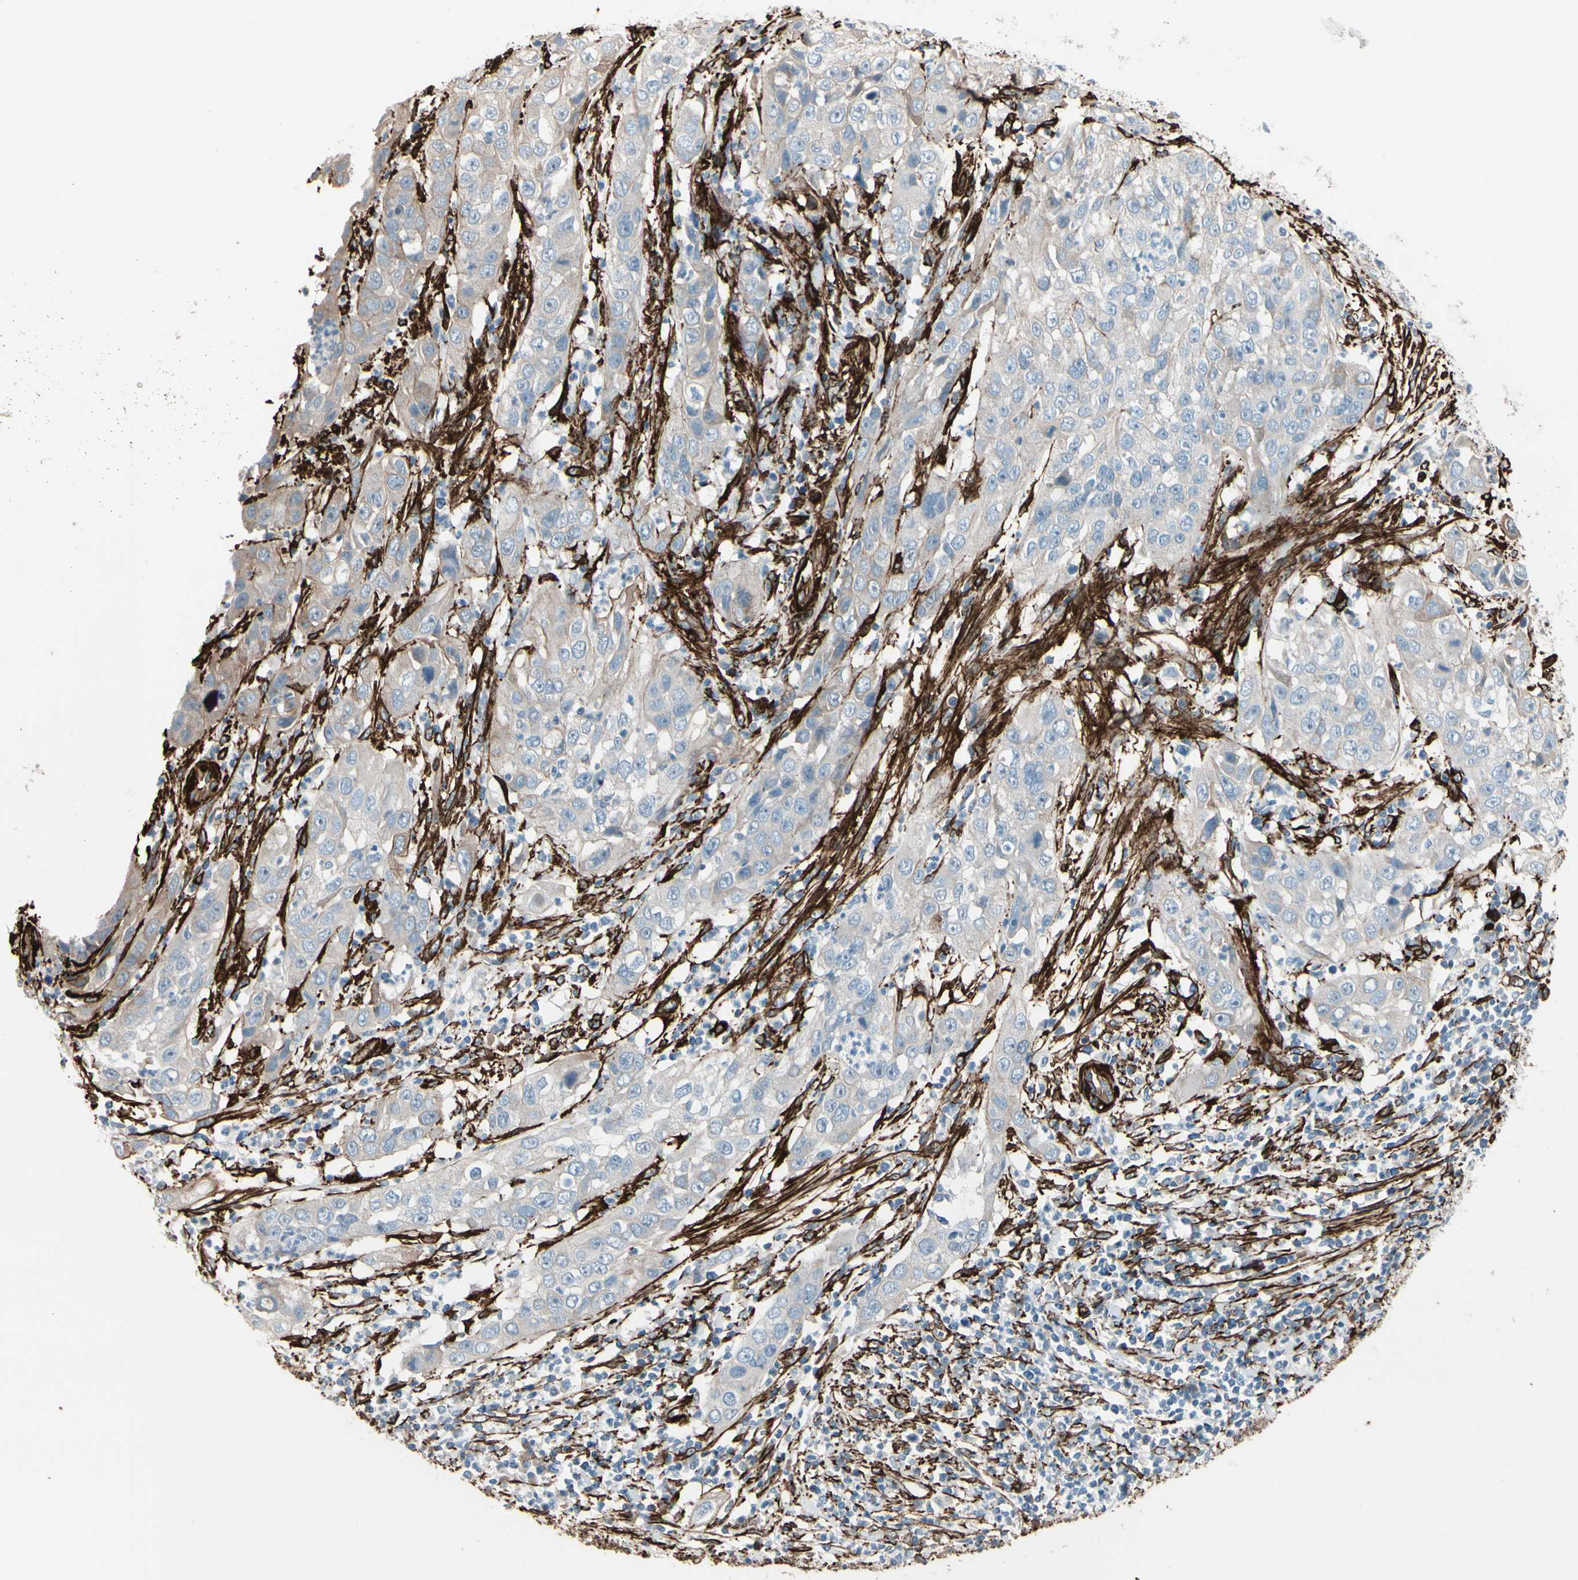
{"staining": {"intensity": "weak", "quantity": "25%-75%", "location": "cytoplasmic/membranous"}, "tissue": "cervical cancer", "cell_type": "Tumor cells", "image_type": "cancer", "snomed": [{"axis": "morphology", "description": "Squamous cell carcinoma, NOS"}, {"axis": "topography", "description": "Cervix"}], "caption": "Human cervical cancer stained with a protein marker displays weak staining in tumor cells.", "gene": "CALD1", "patient": {"sex": "female", "age": 32}}